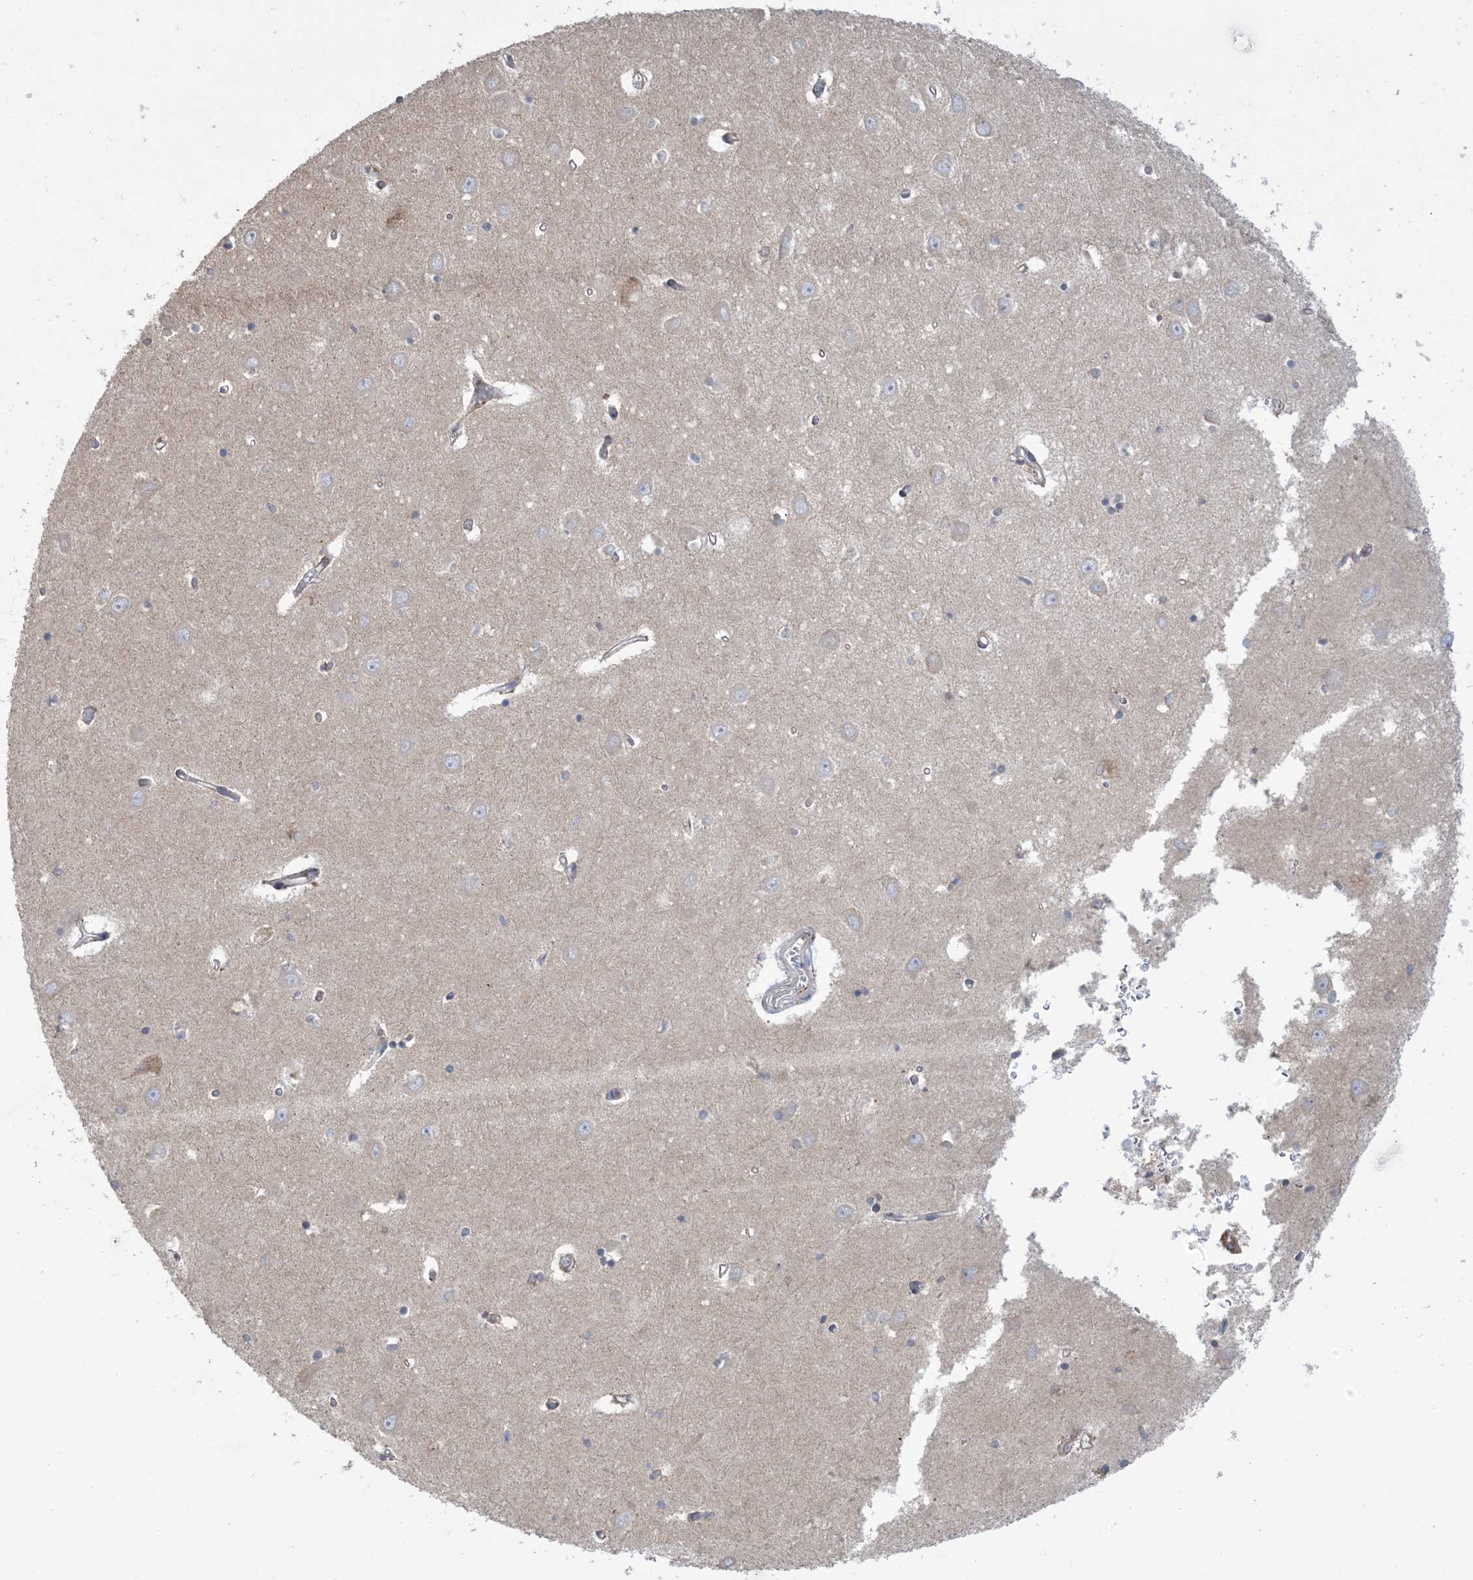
{"staining": {"intensity": "negative", "quantity": "none", "location": "none"}, "tissue": "hippocampus", "cell_type": "Glial cells", "image_type": "normal", "snomed": [{"axis": "morphology", "description": "Normal tissue, NOS"}, {"axis": "topography", "description": "Hippocampus"}], "caption": "Immunohistochemistry of normal hippocampus demonstrates no positivity in glial cells.", "gene": "SHANK1", "patient": {"sex": "male", "age": 70}}